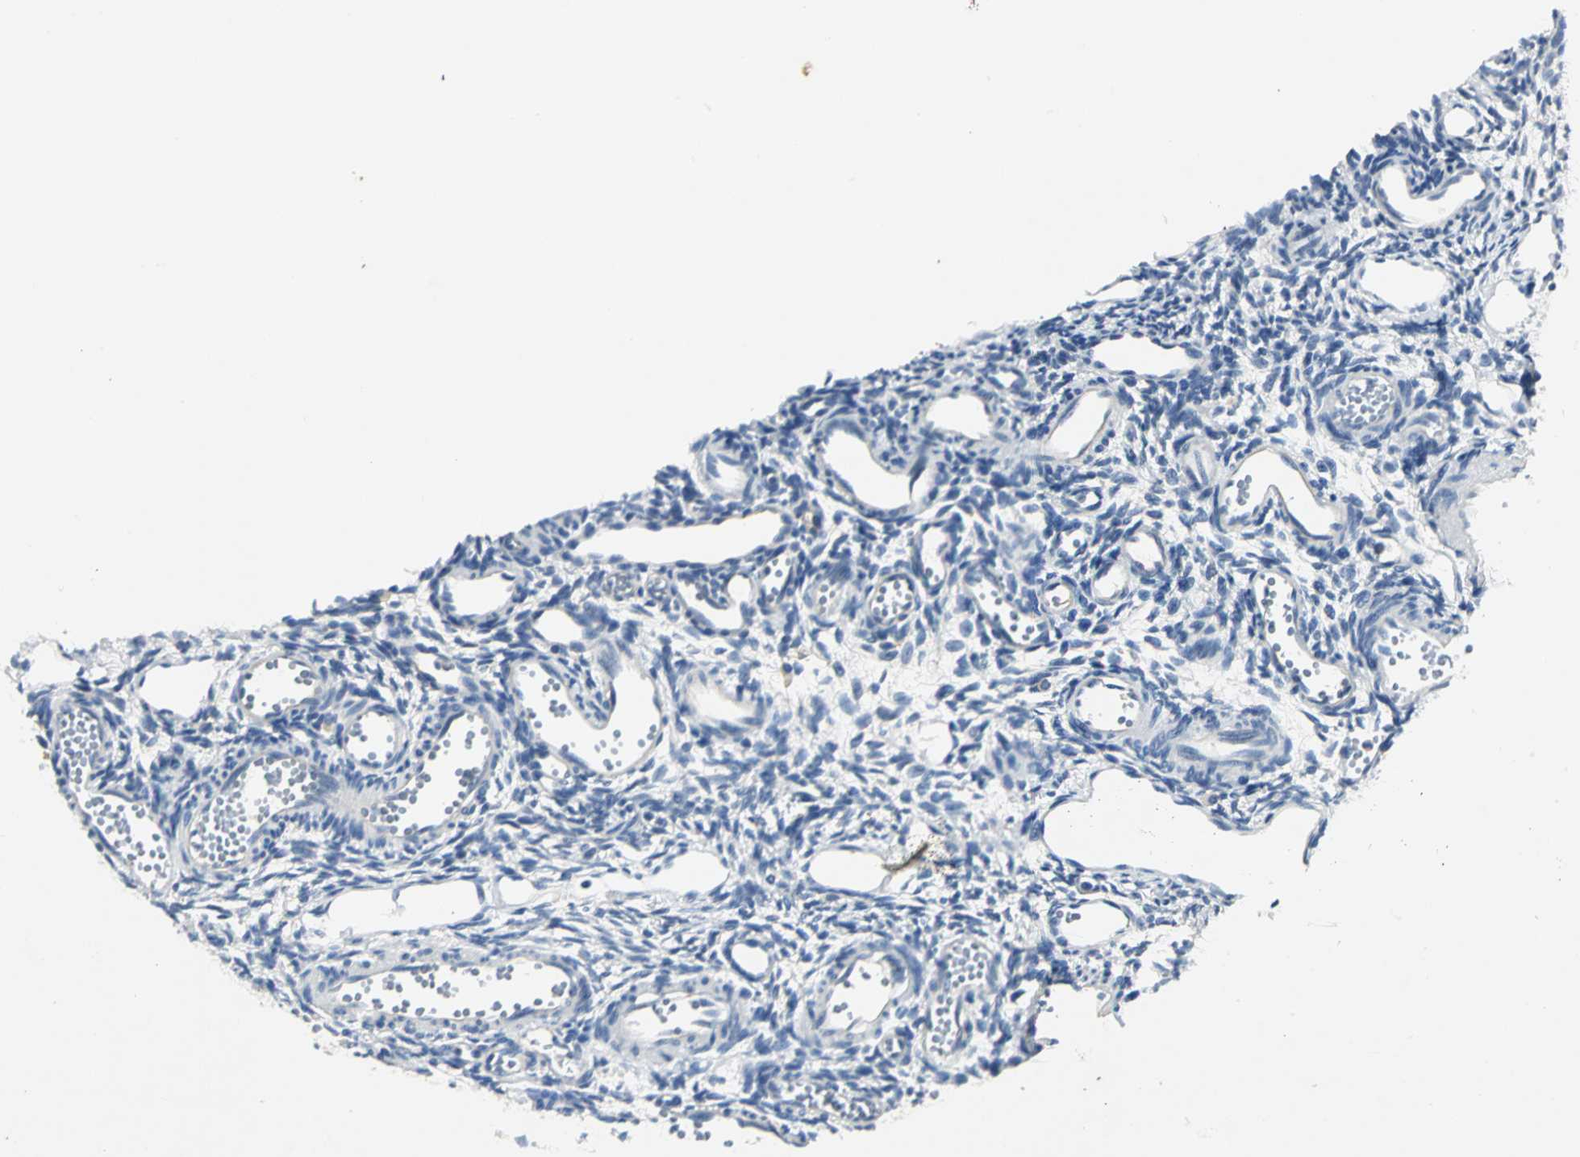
{"staining": {"intensity": "negative", "quantity": "none", "location": "none"}, "tissue": "ovary", "cell_type": "Follicle cells", "image_type": "normal", "snomed": [{"axis": "morphology", "description": "Normal tissue, NOS"}, {"axis": "topography", "description": "Ovary"}], "caption": "Benign ovary was stained to show a protein in brown. There is no significant staining in follicle cells. (Immunohistochemistry (ihc), brightfield microscopy, high magnification).", "gene": "RIPOR1", "patient": {"sex": "female", "age": 33}}